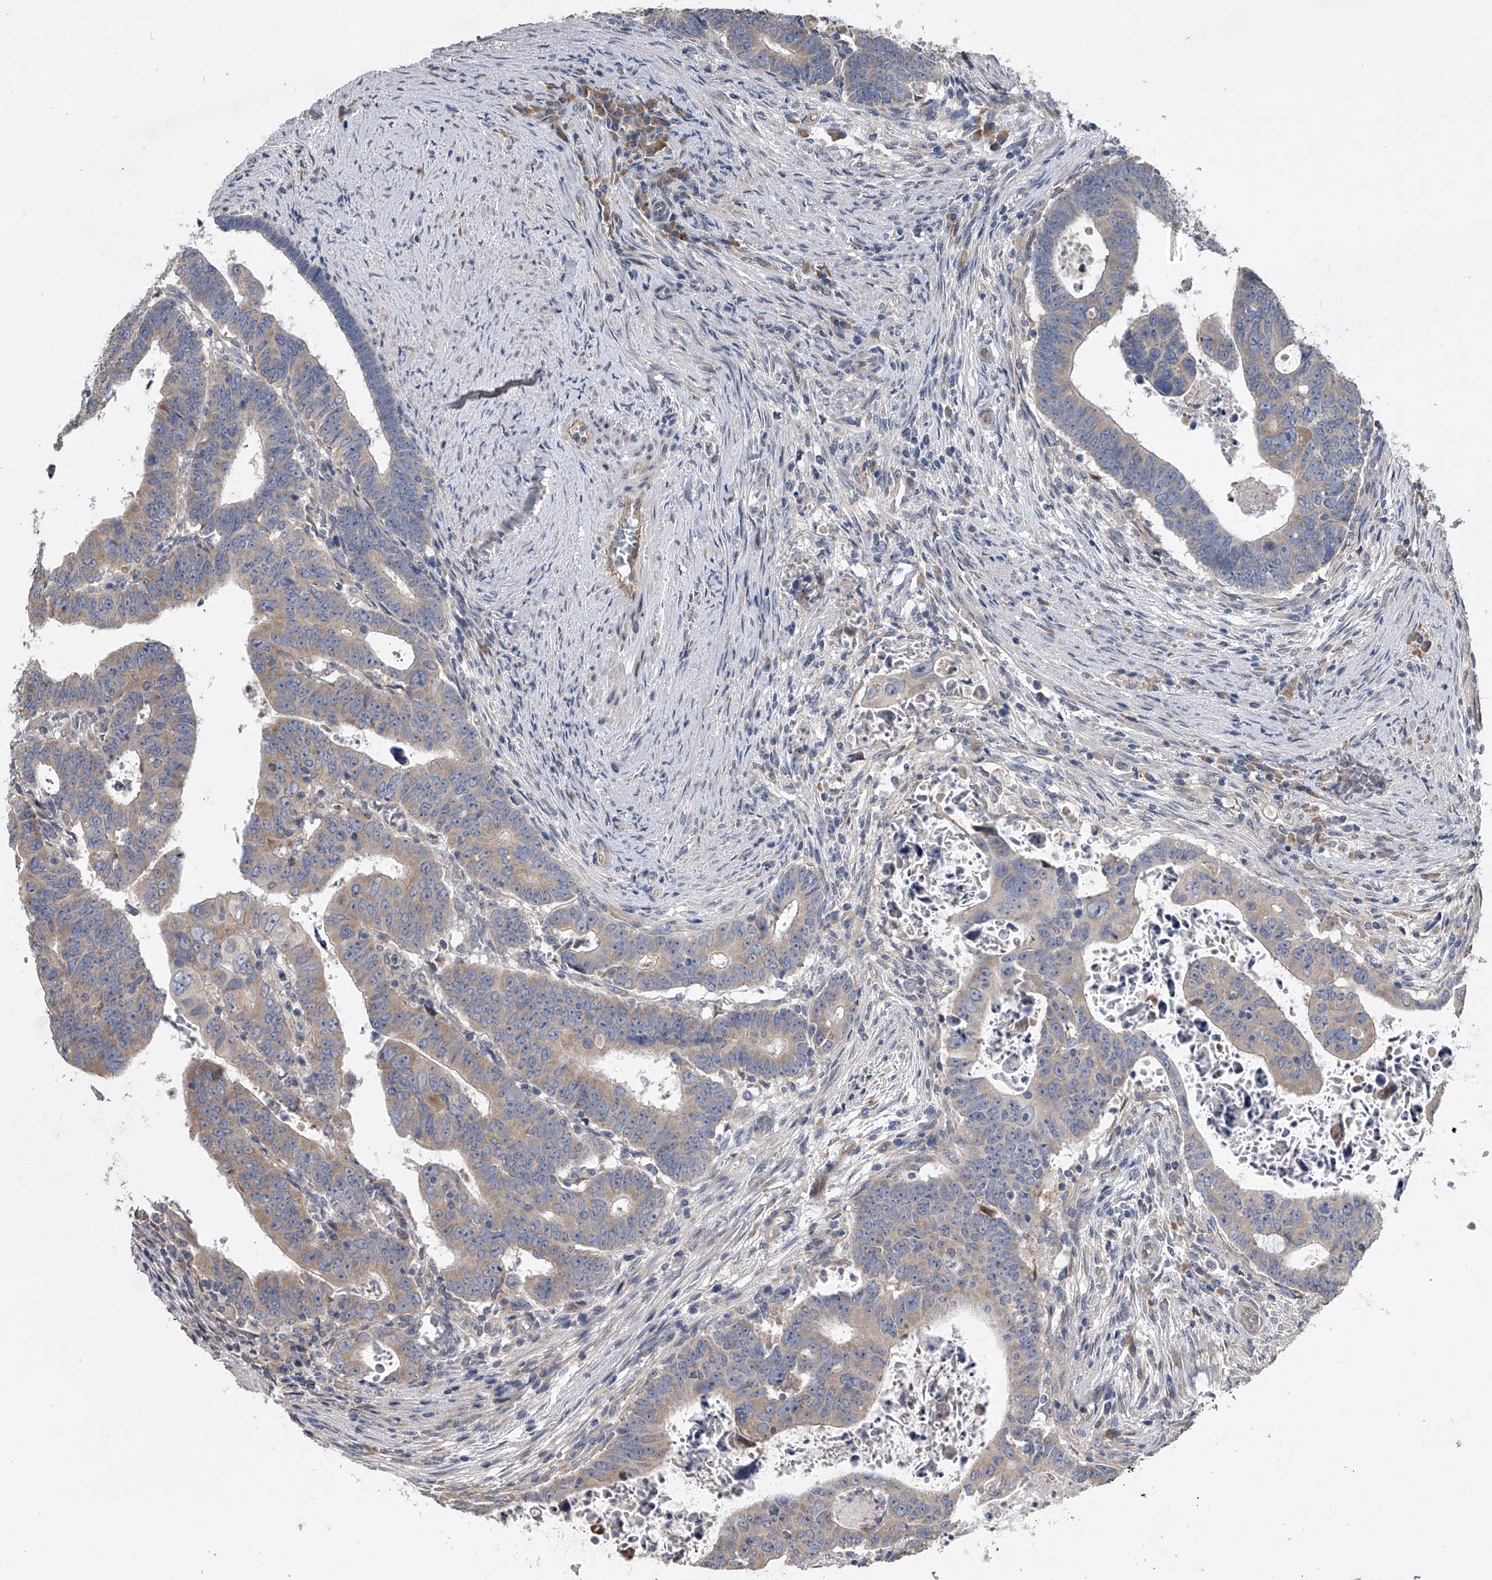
{"staining": {"intensity": "weak", "quantity": ">75%", "location": "cytoplasmic/membranous"}, "tissue": "colorectal cancer", "cell_type": "Tumor cells", "image_type": "cancer", "snomed": [{"axis": "morphology", "description": "Normal tissue, NOS"}, {"axis": "morphology", "description": "Adenocarcinoma, NOS"}, {"axis": "topography", "description": "Rectum"}], "caption": "Immunohistochemistry of colorectal adenocarcinoma shows low levels of weak cytoplasmic/membranous staining in approximately >75% of tumor cells.", "gene": "DOCK9", "patient": {"sex": "female", "age": 65}}